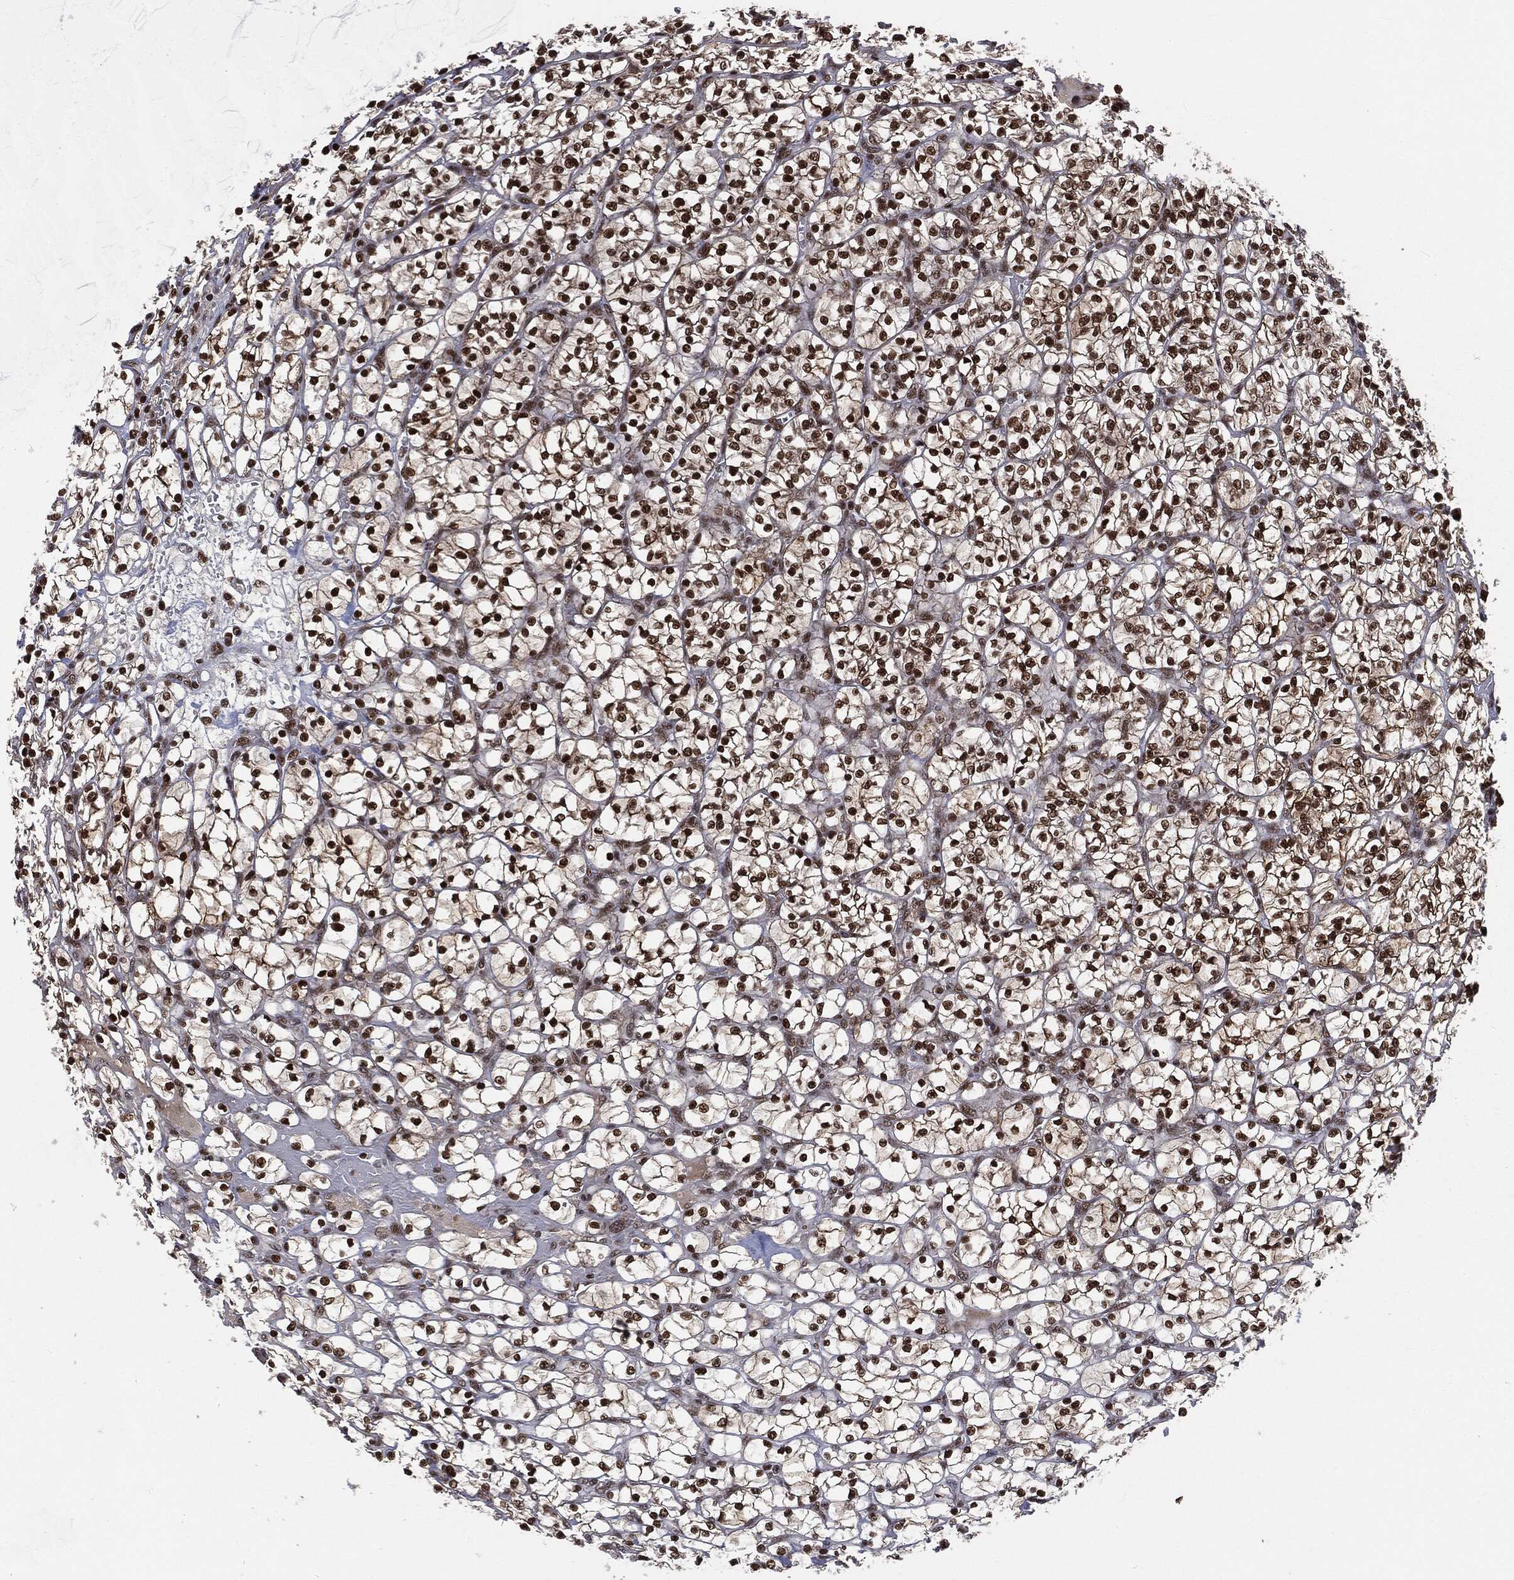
{"staining": {"intensity": "strong", "quantity": ">75%", "location": "nuclear"}, "tissue": "renal cancer", "cell_type": "Tumor cells", "image_type": "cancer", "snomed": [{"axis": "morphology", "description": "Adenocarcinoma, NOS"}, {"axis": "topography", "description": "Kidney"}], "caption": "An image of renal cancer stained for a protein demonstrates strong nuclear brown staining in tumor cells.", "gene": "DPH2", "patient": {"sex": "female", "age": 64}}